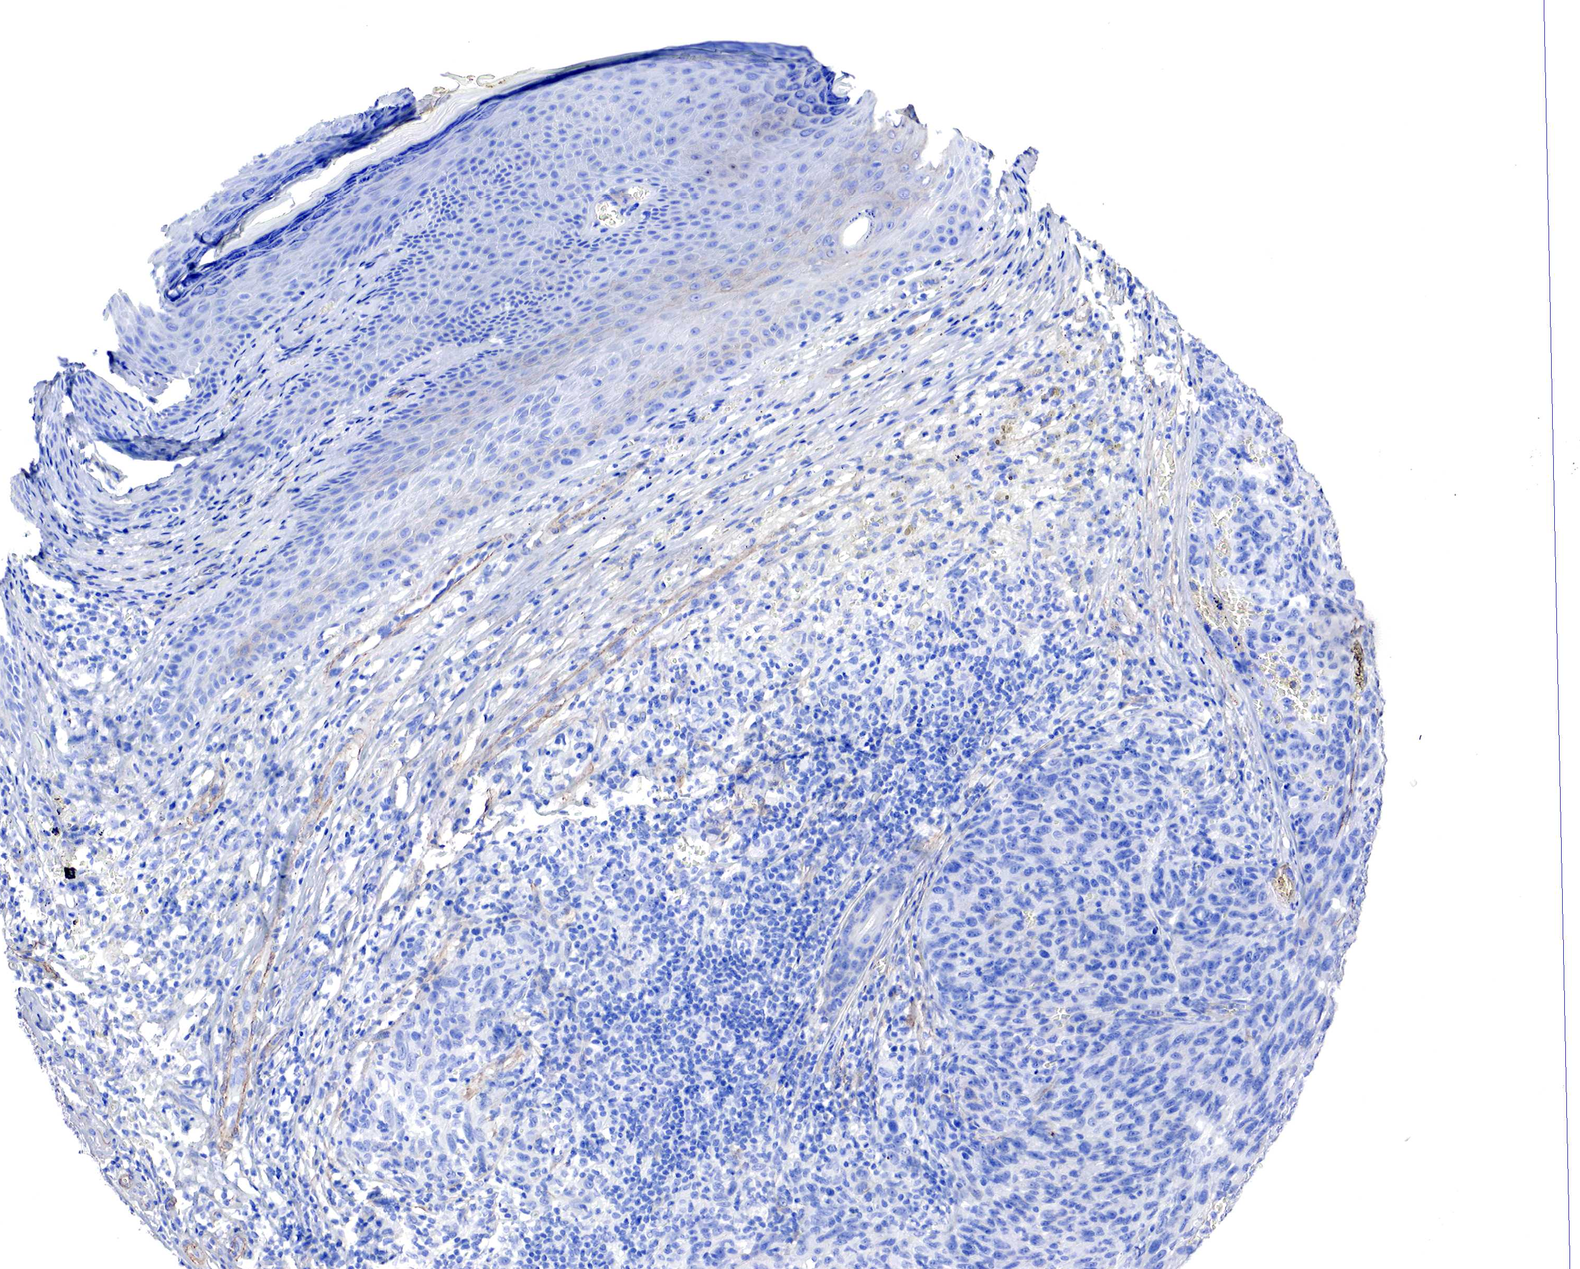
{"staining": {"intensity": "negative", "quantity": "none", "location": "none"}, "tissue": "melanoma", "cell_type": "Tumor cells", "image_type": "cancer", "snomed": [{"axis": "morphology", "description": "Malignant melanoma, NOS"}, {"axis": "topography", "description": "Skin"}], "caption": "DAB (3,3'-diaminobenzidine) immunohistochemical staining of human melanoma exhibits no significant staining in tumor cells.", "gene": "TPM1", "patient": {"sex": "male", "age": 76}}